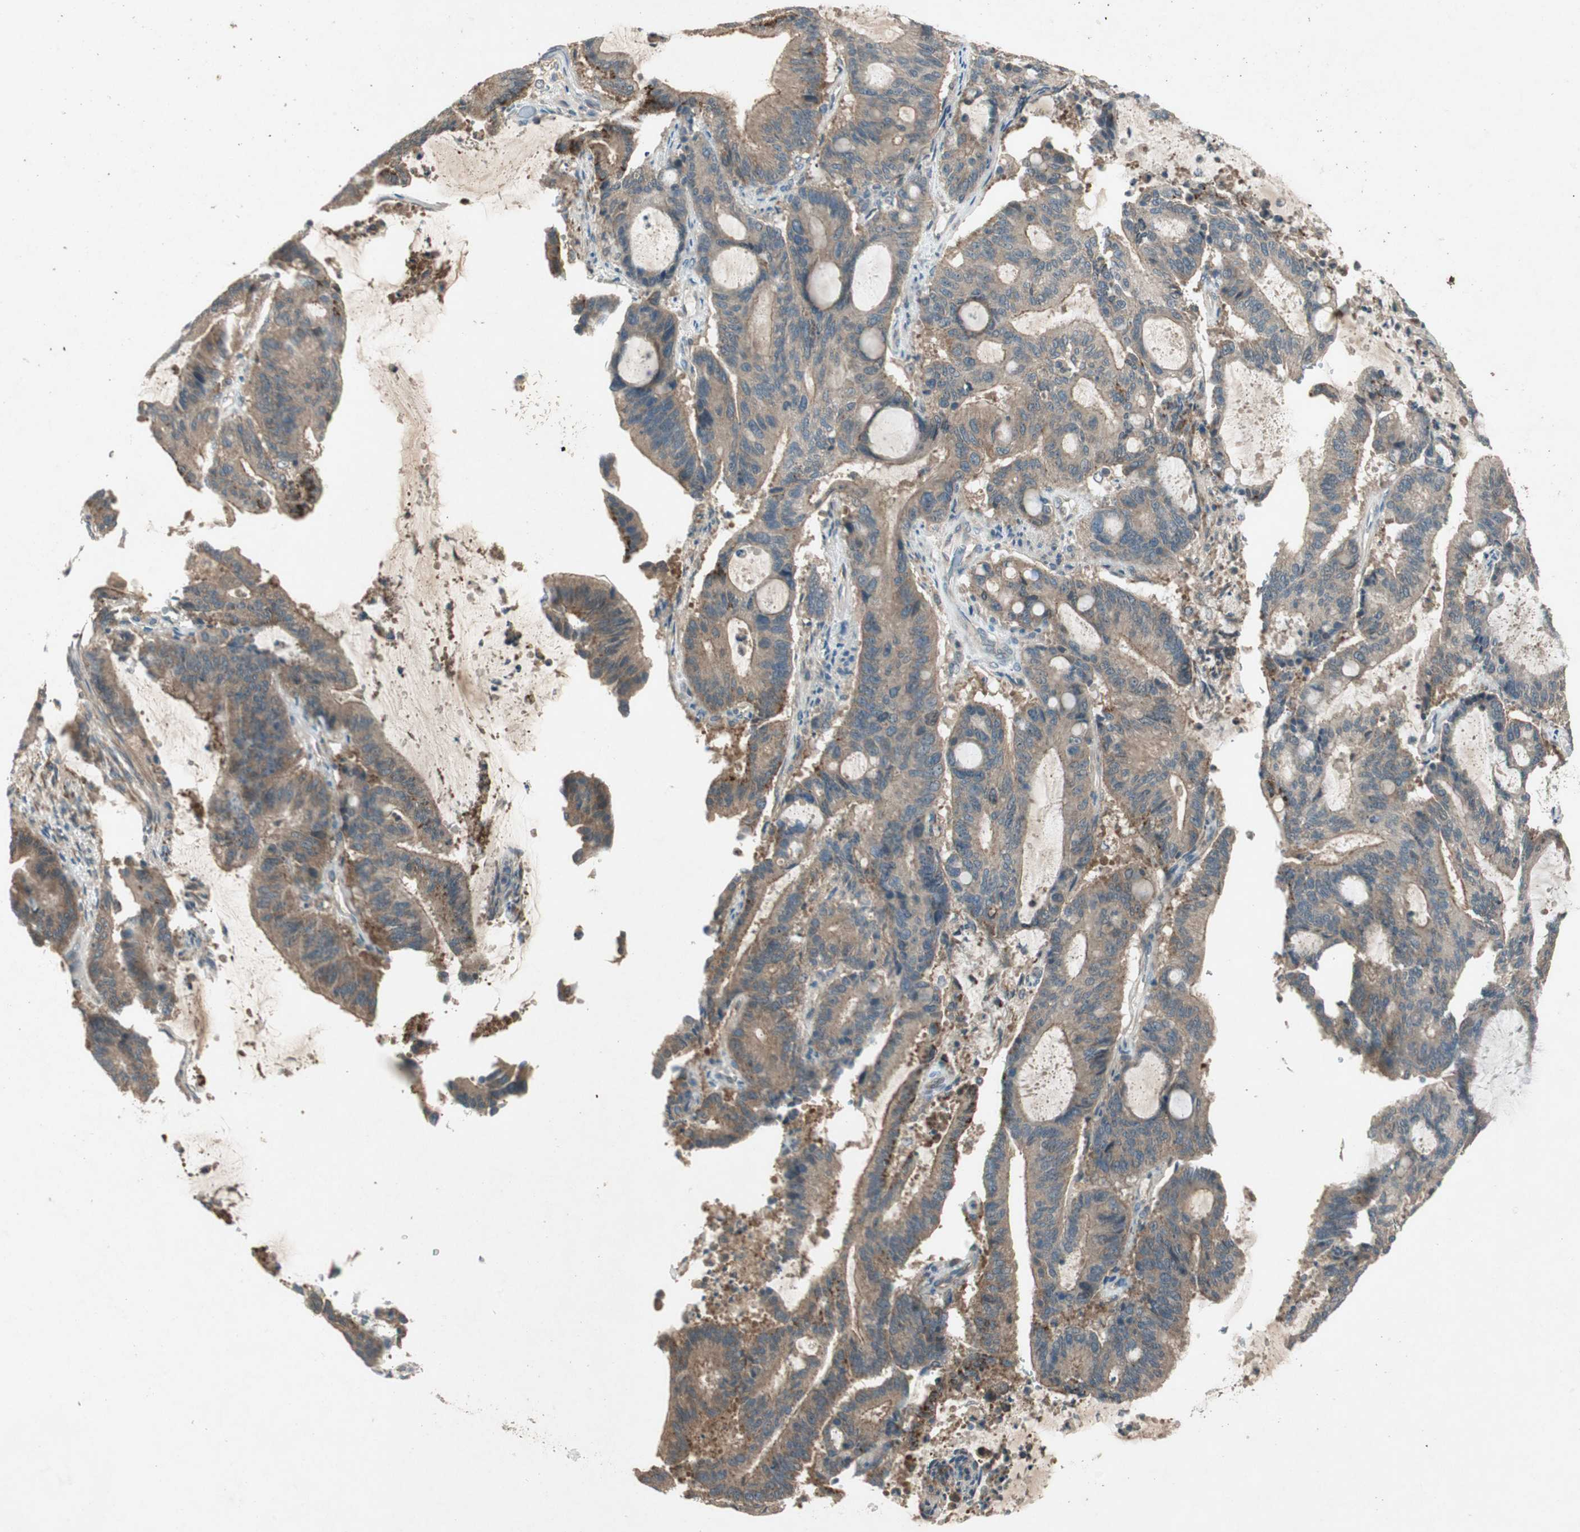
{"staining": {"intensity": "moderate", "quantity": ">75%", "location": "cytoplasmic/membranous"}, "tissue": "liver cancer", "cell_type": "Tumor cells", "image_type": "cancer", "snomed": [{"axis": "morphology", "description": "Cholangiocarcinoma"}, {"axis": "topography", "description": "Liver"}], "caption": "Human cholangiocarcinoma (liver) stained for a protein (brown) shows moderate cytoplasmic/membranous positive staining in approximately >75% of tumor cells.", "gene": "NCLN", "patient": {"sex": "female", "age": 73}}